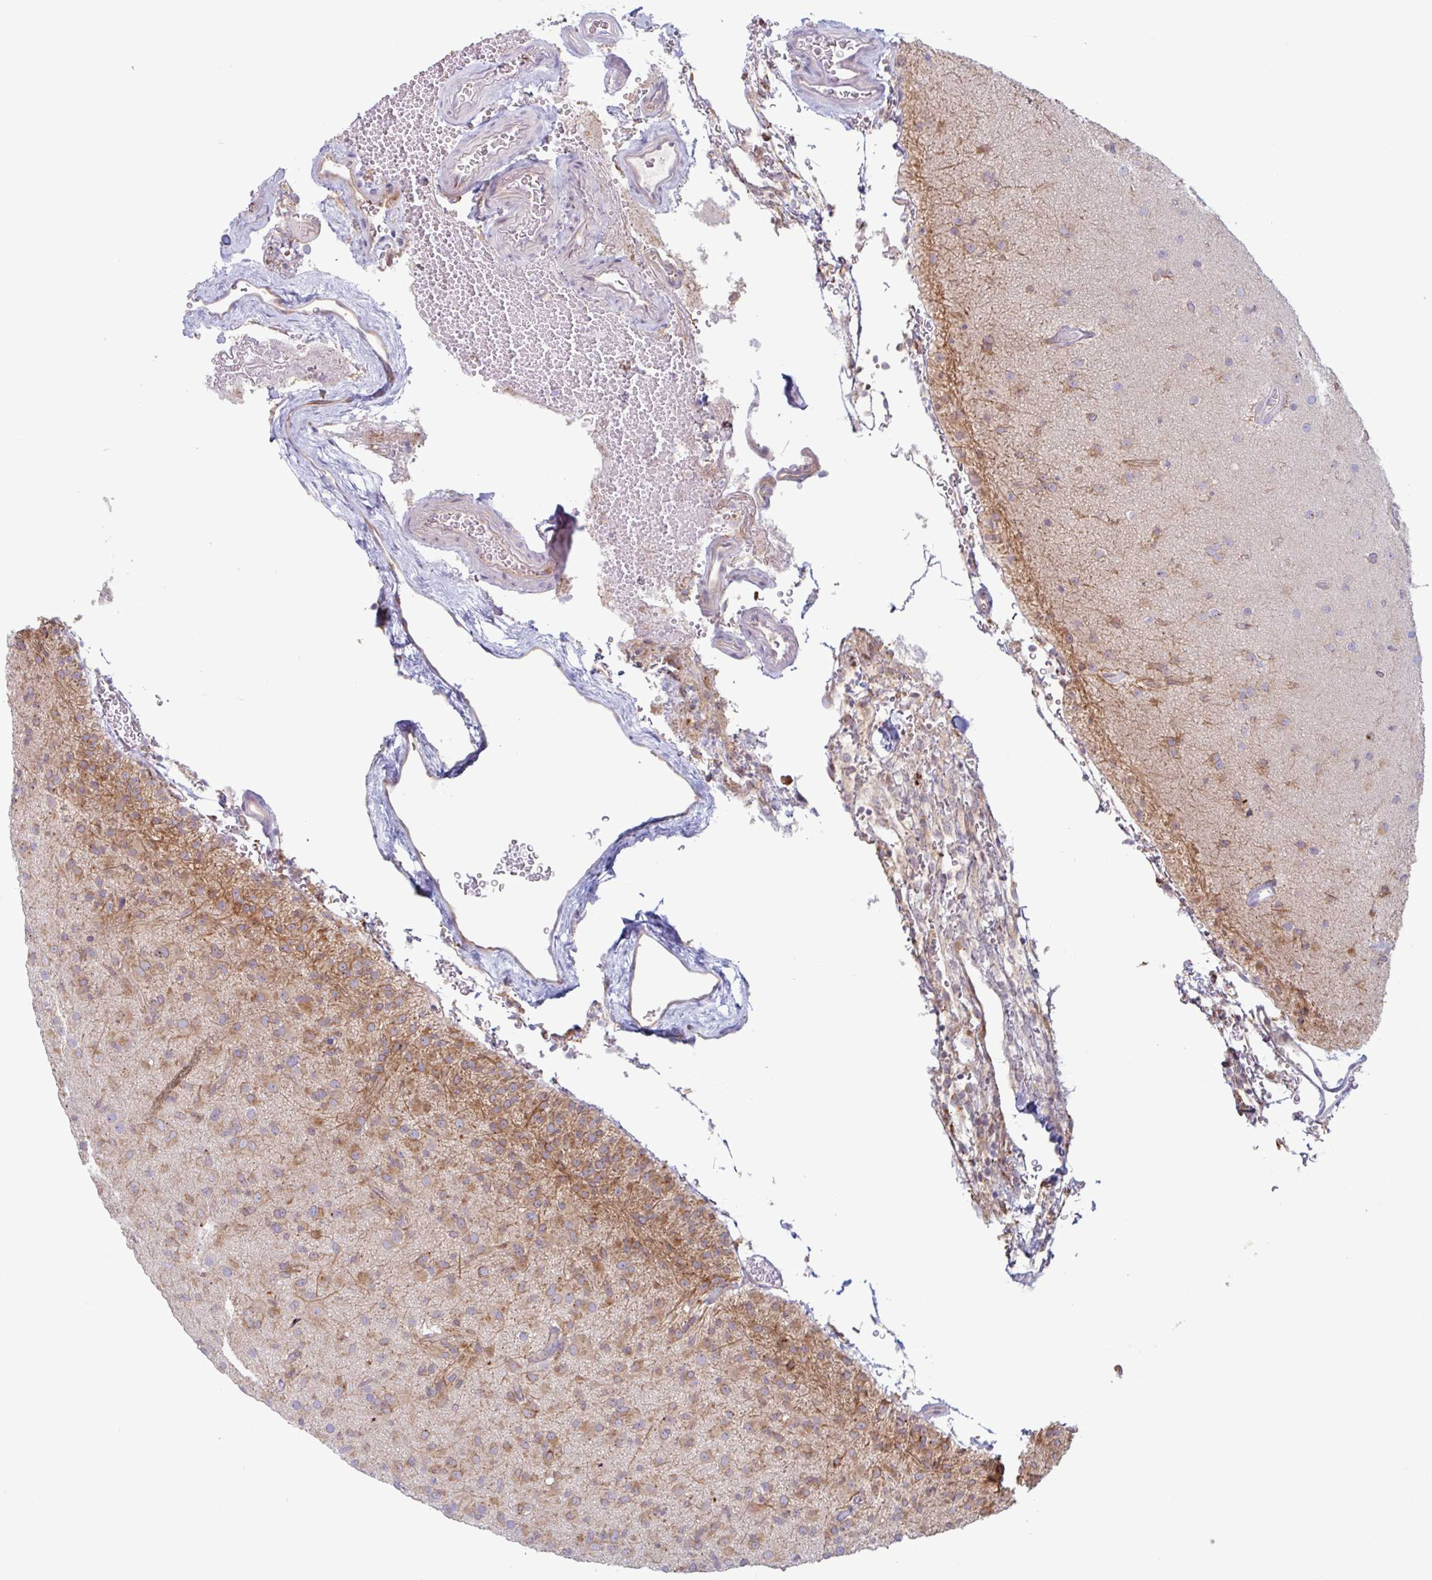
{"staining": {"intensity": "moderate", "quantity": "25%-75%", "location": "cytoplasmic/membranous"}, "tissue": "glioma", "cell_type": "Tumor cells", "image_type": "cancer", "snomed": [{"axis": "morphology", "description": "Glioma, malignant, Low grade"}, {"axis": "topography", "description": "Brain"}], "caption": "A medium amount of moderate cytoplasmic/membranous expression is identified in about 25%-75% of tumor cells in low-grade glioma (malignant) tissue.", "gene": "RIT1", "patient": {"sex": "male", "age": 65}}